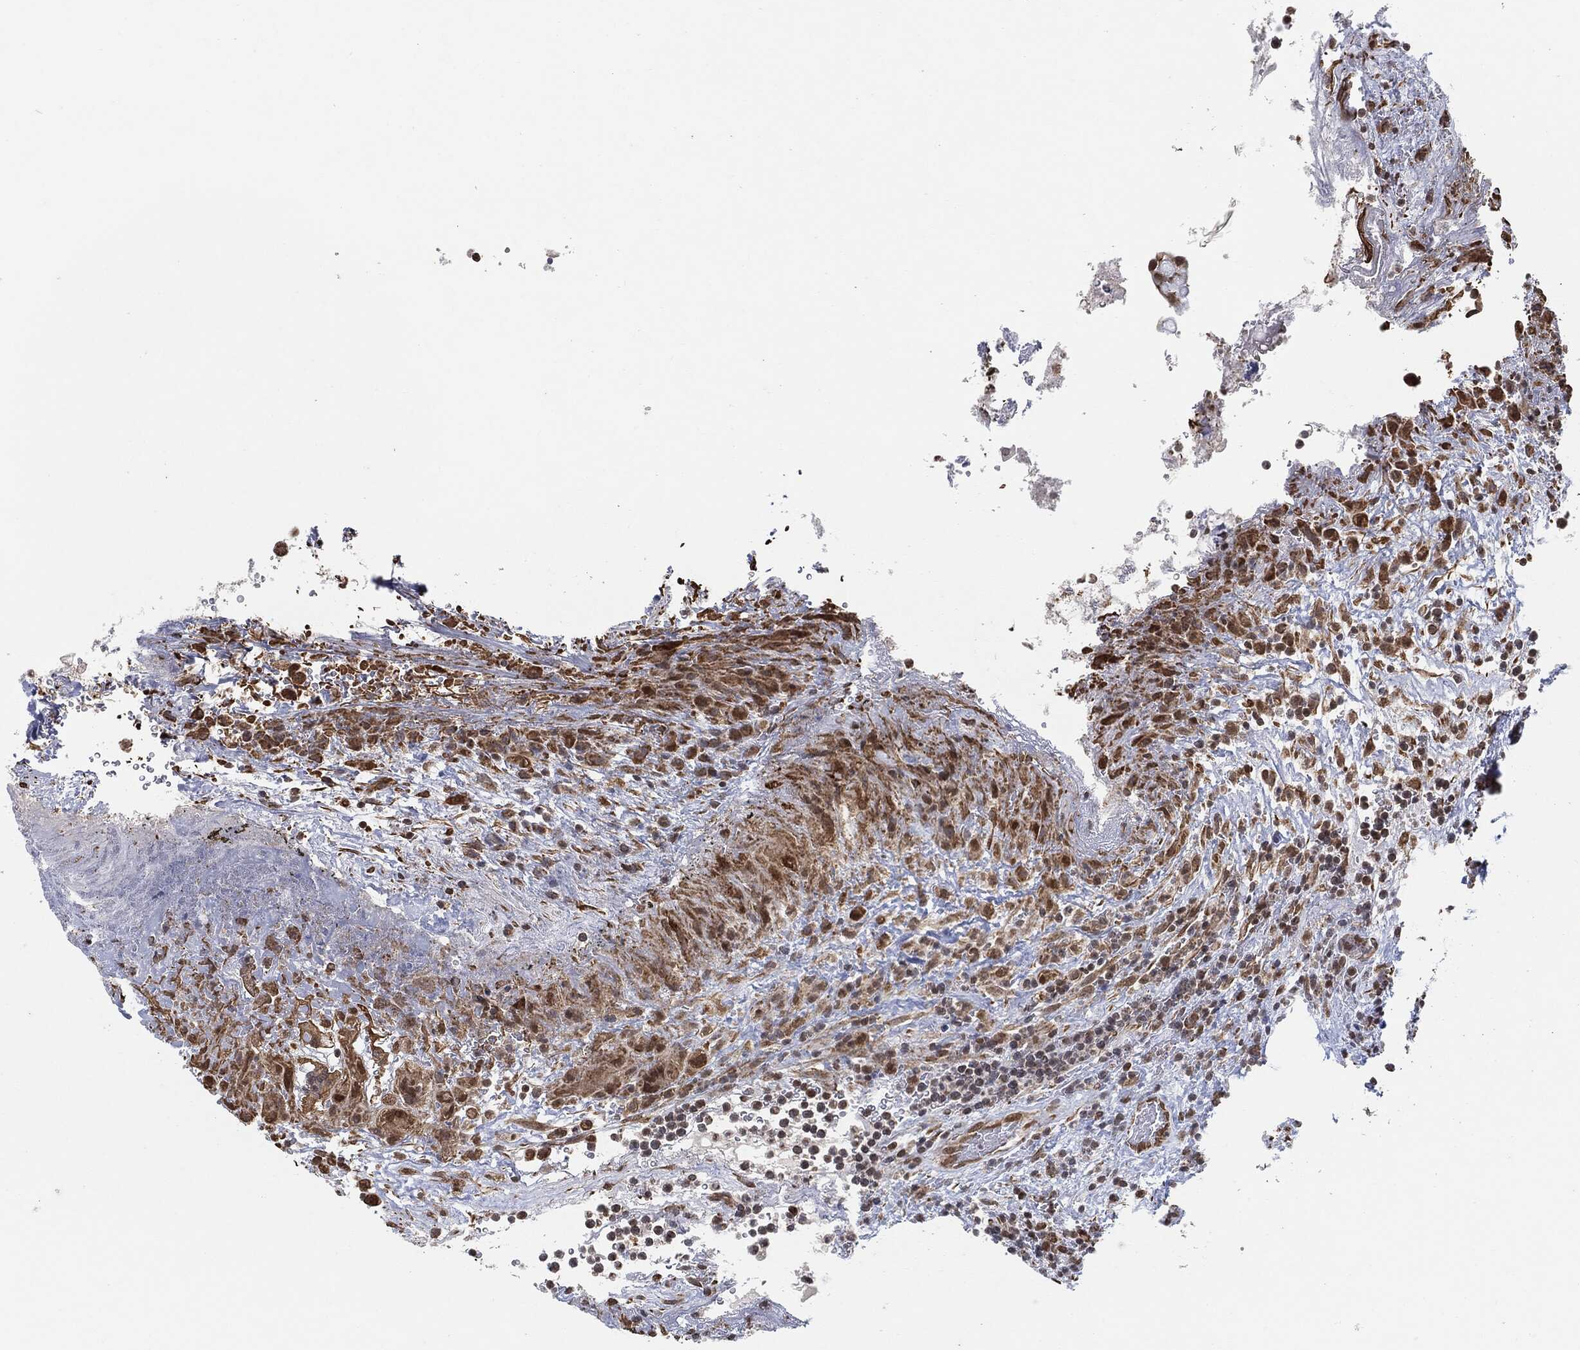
{"staining": {"intensity": "strong", "quantity": ">75%", "location": "cytoplasmic/membranous"}, "tissue": "urothelial cancer", "cell_type": "Tumor cells", "image_type": "cancer", "snomed": [{"axis": "morphology", "description": "Urothelial carcinoma, High grade"}, {"axis": "topography", "description": "Urinary bladder"}], "caption": "High-grade urothelial carcinoma stained with a brown dye displays strong cytoplasmic/membranous positive expression in about >75% of tumor cells.", "gene": "TP53RK", "patient": {"sex": "female", "age": 41}}